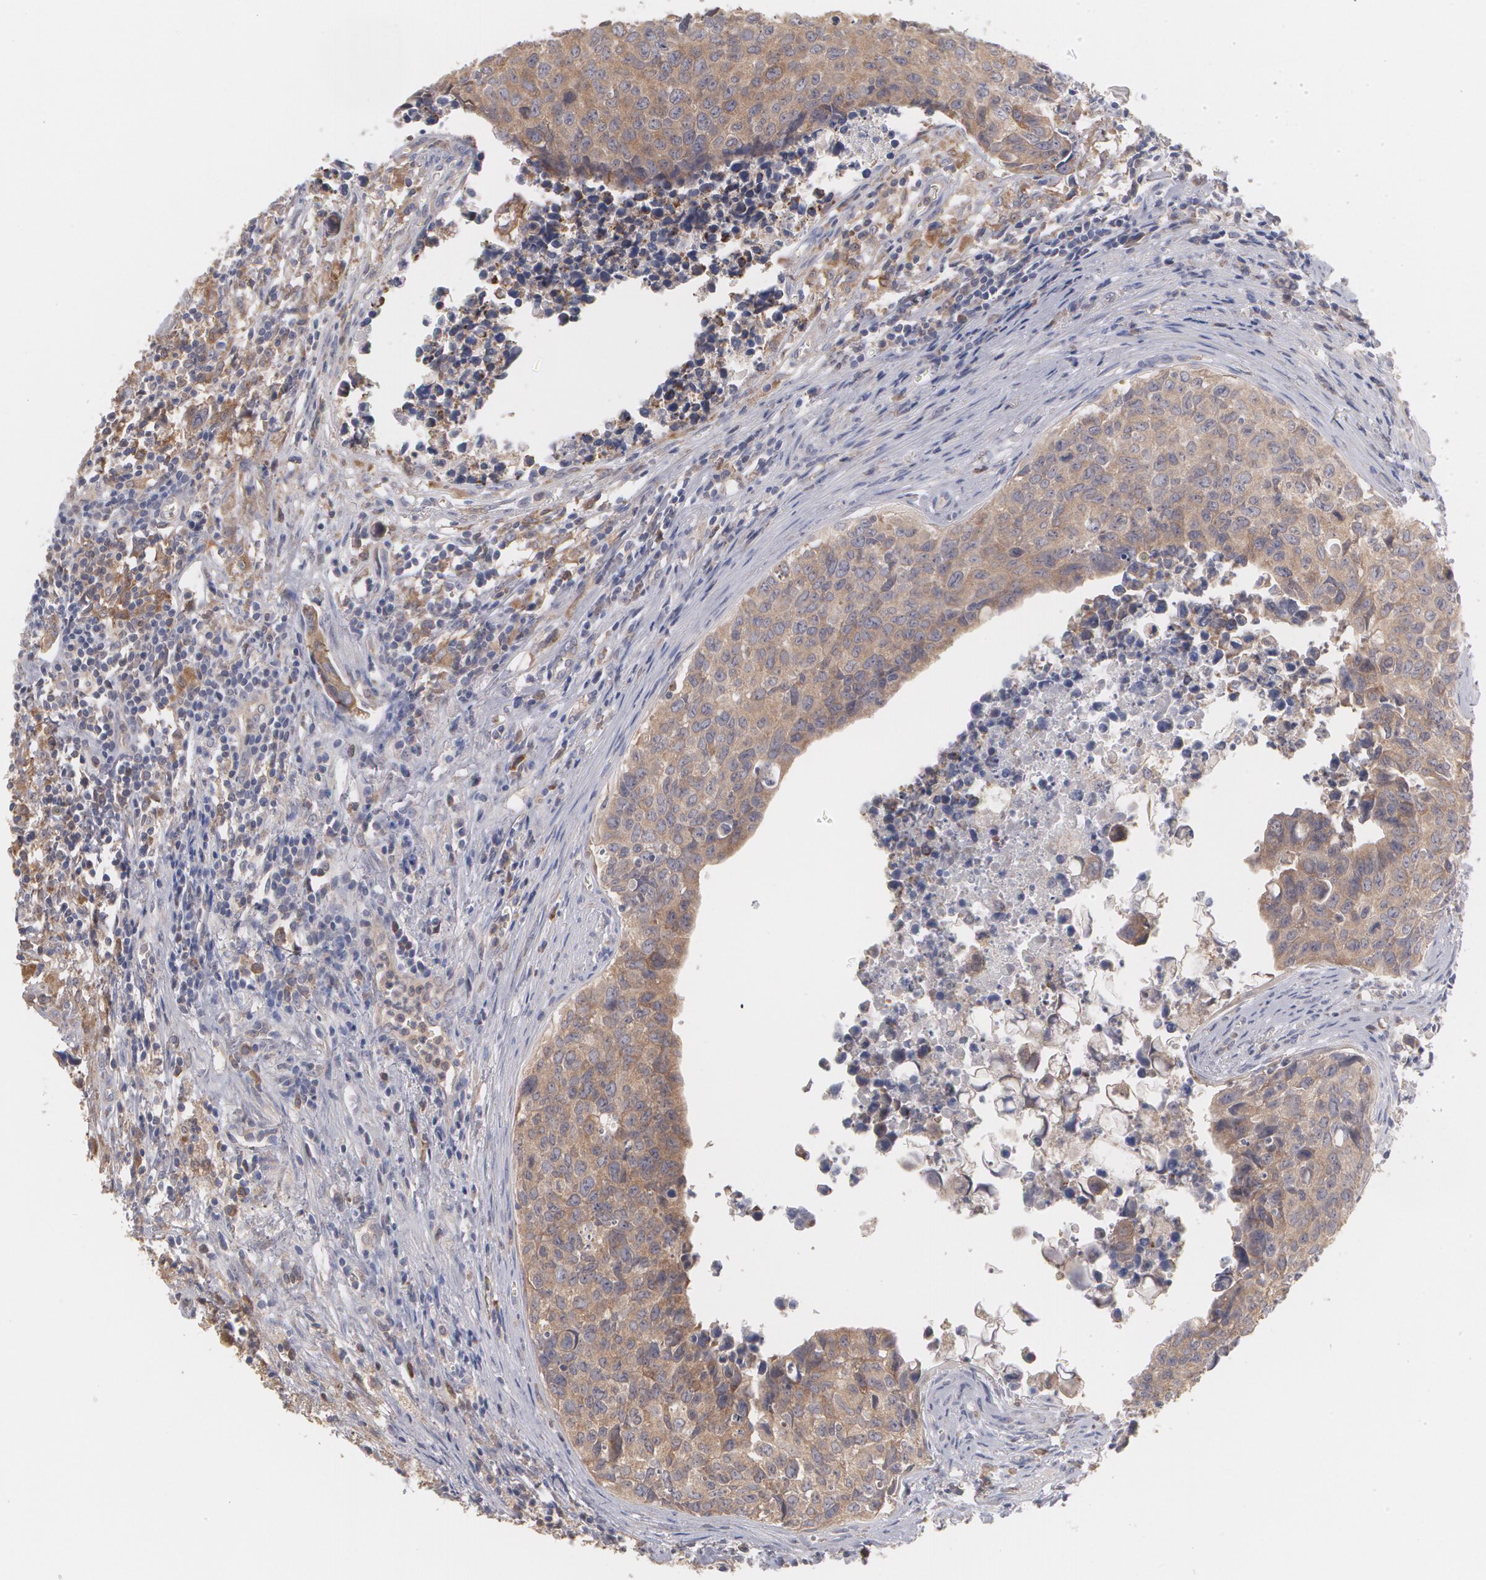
{"staining": {"intensity": "moderate", "quantity": ">75%", "location": "cytoplasmic/membranous"}, "tissue": "urothelial cancer", "cell_type": "Tumor cells", "image_type": "cancer", "snomed": [{"axis": "morphology", "description": "Urothelial carcinoma, High grade"}, {"axis": "topography", "description": "Urinary bladder"}], "caption": "Urothelial carcinoma (high-grade) was stained to show a protein in brown. There is medium levels of moderate cytoplasmic/membranous positivity in about >75% of tumor cells.", "gene": "MTHFD1", "patient": {"sex": "male", "age": 81}}